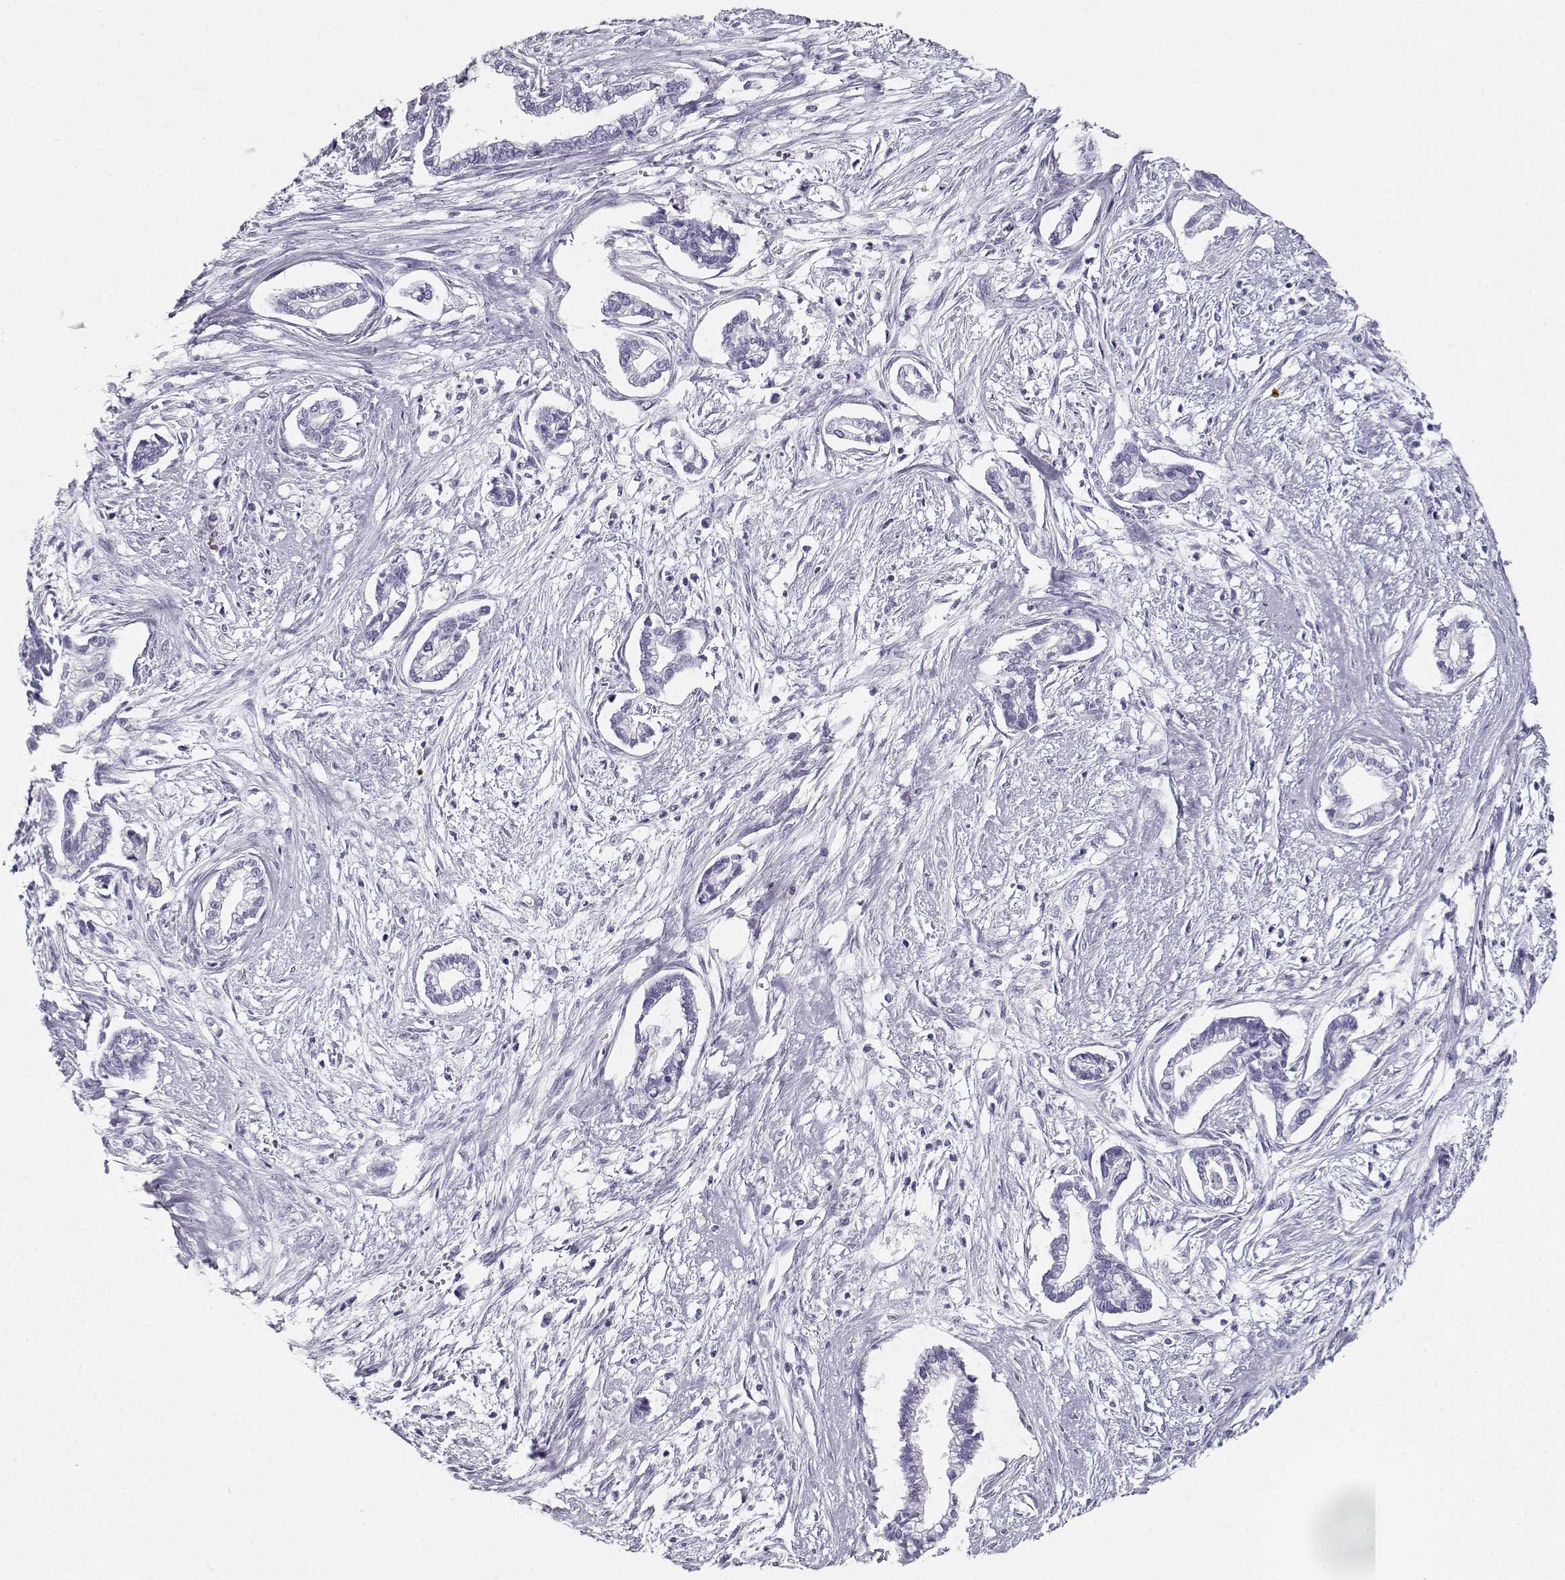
{"staining": {"intensity": "negative", "quantity": "none", "location": "none"}, "tissue": "cervical cancer", "cell_type": "Tumor cells", "image_type": "cancer", "snomed": [{"axis": "morphology", "description": "Adenocarcinoma, NOS"}, {"axis": "topography", "description": "Cervix"}], "caption": "Image shows no protein staining in tumor cells of cervical adenocarcinoma tissue.", "gene": "MAGEC1", "patient": {"sex": "female", "age": 62}}